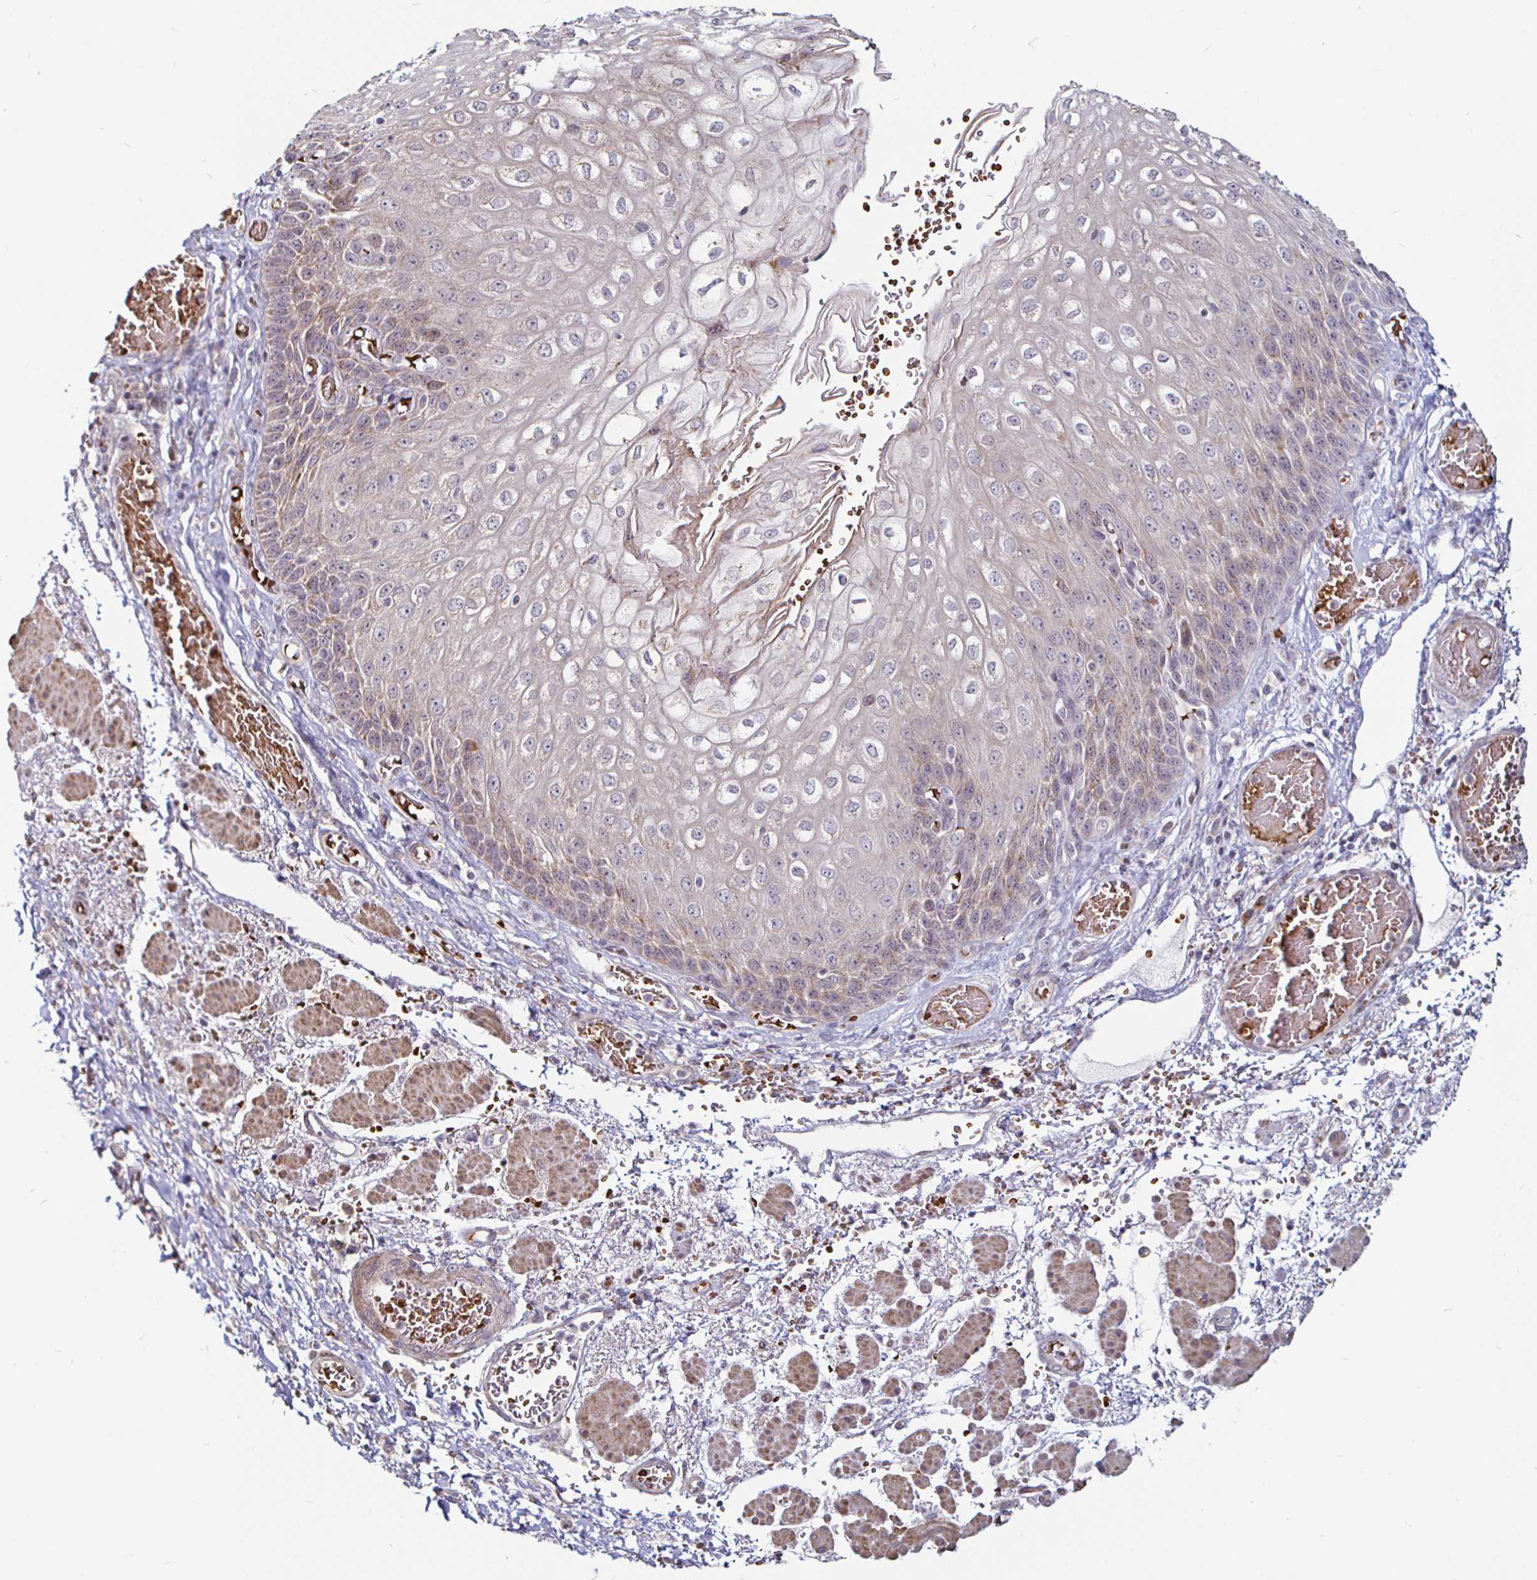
{"staining": {"intensity": "weak", "quantity": "25%-75%", "location": "cytoplasmic/membranous"}, "tissue": "esophagus", "cell_type": "Squamous epithelial cells", "image_type": "normal", "snomed": [{"axis": "morphology", "description": "Normal tissue, NOS"}, {"axis": "morphology", "description": "Adenocarcinoma, NOS"}, {"axis": "topography", "description": "Esophagus"}], "caption": "Immunohistochemical staining of normal human esophagus displays weak cytoplasmic/membranous protein staining in about 25%-75% of squamous epithelial cells.", "gene": "ATG3", "patient": {"sex": "male", "age": 81}}